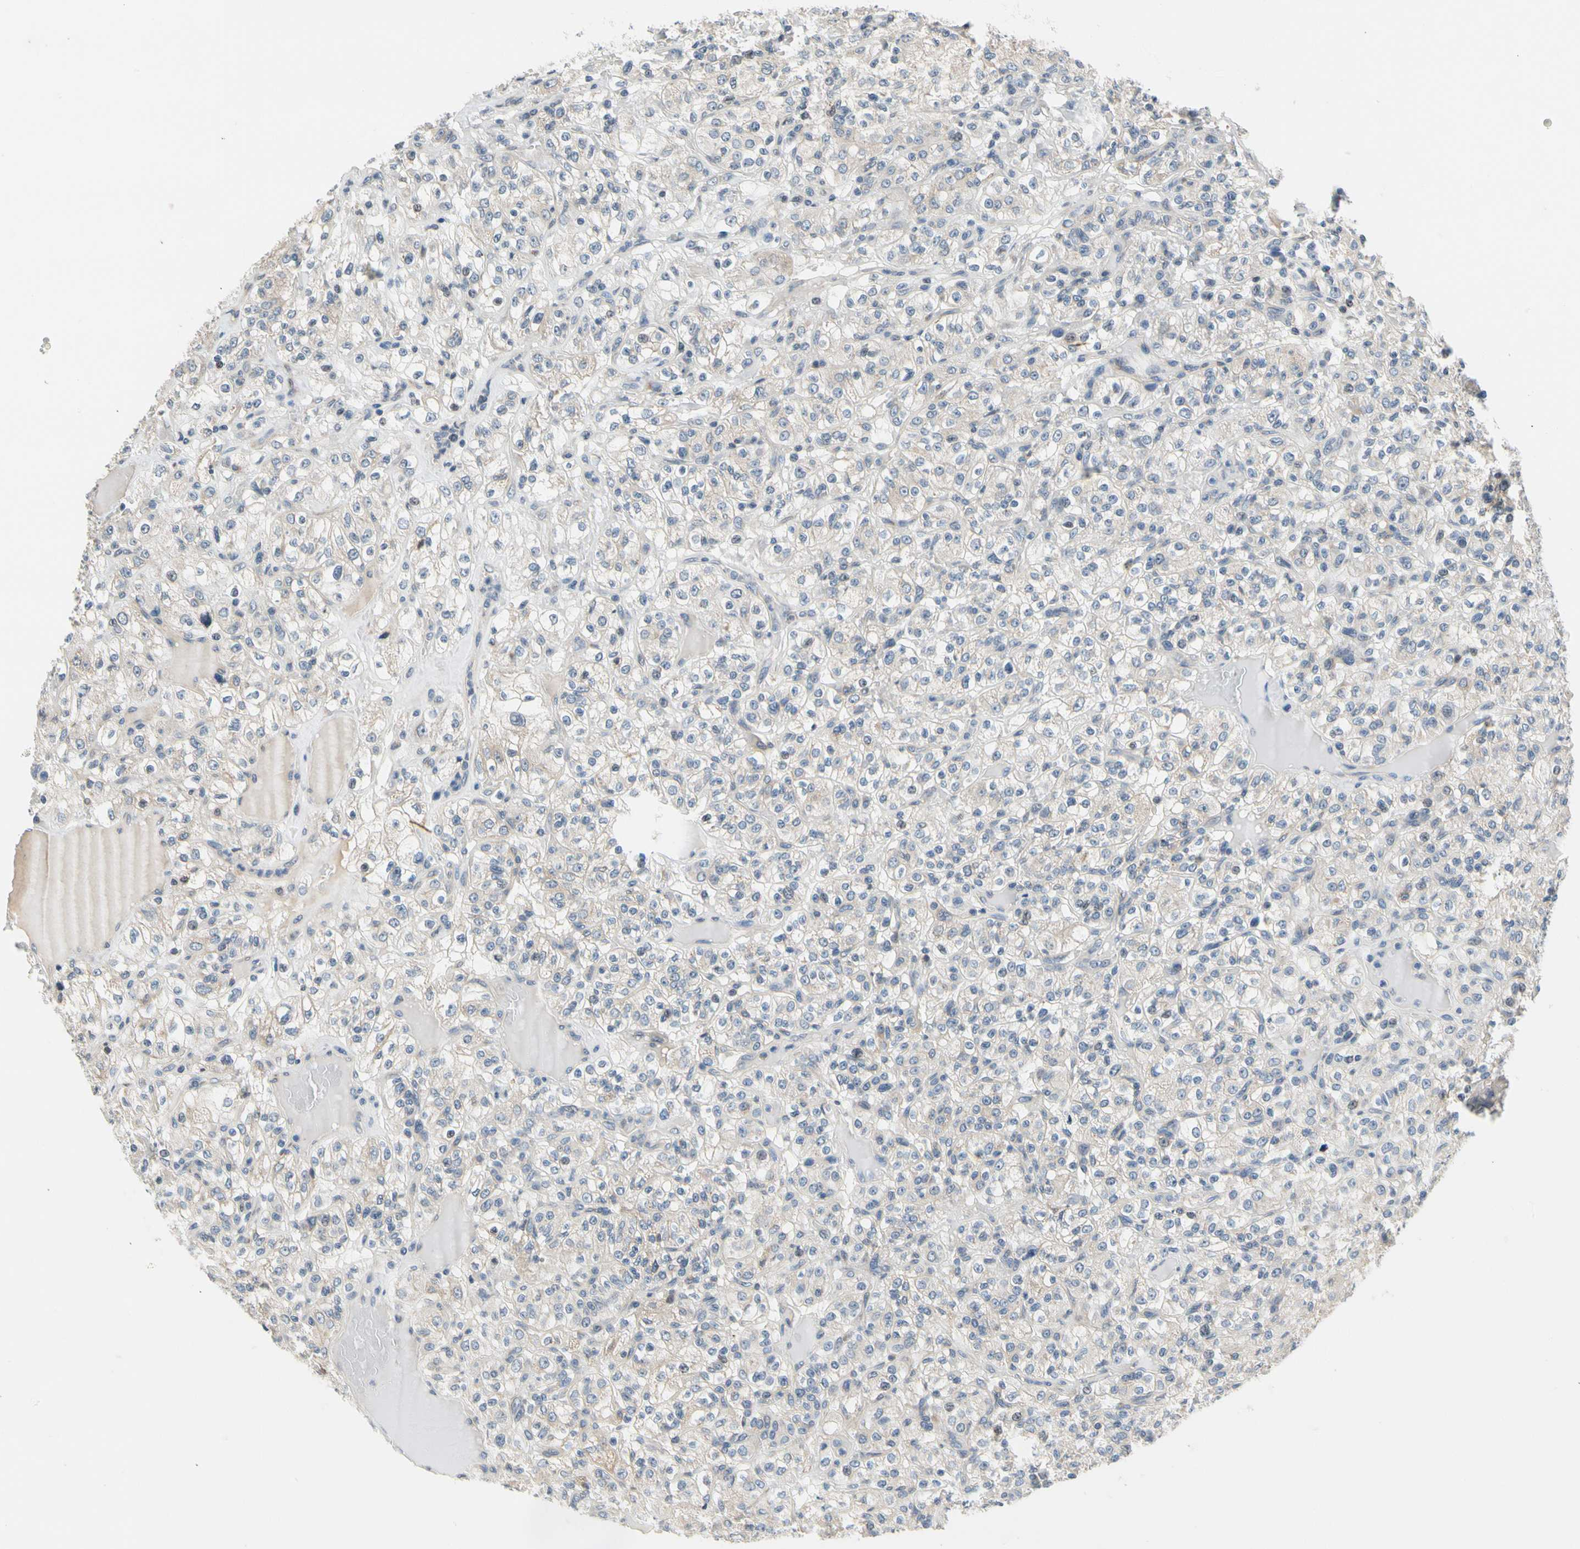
{"staining": {"intensity": "negative", "quantity": "none", "location": "none"}, "tissue": "renal cancer", "cell_type": "Tumor cells", "image_type": "cancer", "snomed": [{"axis": "morphology", "description": "Normal tissue, NOS"}, {"axis": "morphology", "description": "Adenocarcinoma, NOS"}, {"axis": "topography", "description": "Kidney"}], "caption": "Protein analysis of renal cancer (adenocarcinoma) displays no significant staining in tumor cells.", "gene": "SOX30", "patient": {"sex": "female", "age": 72}}